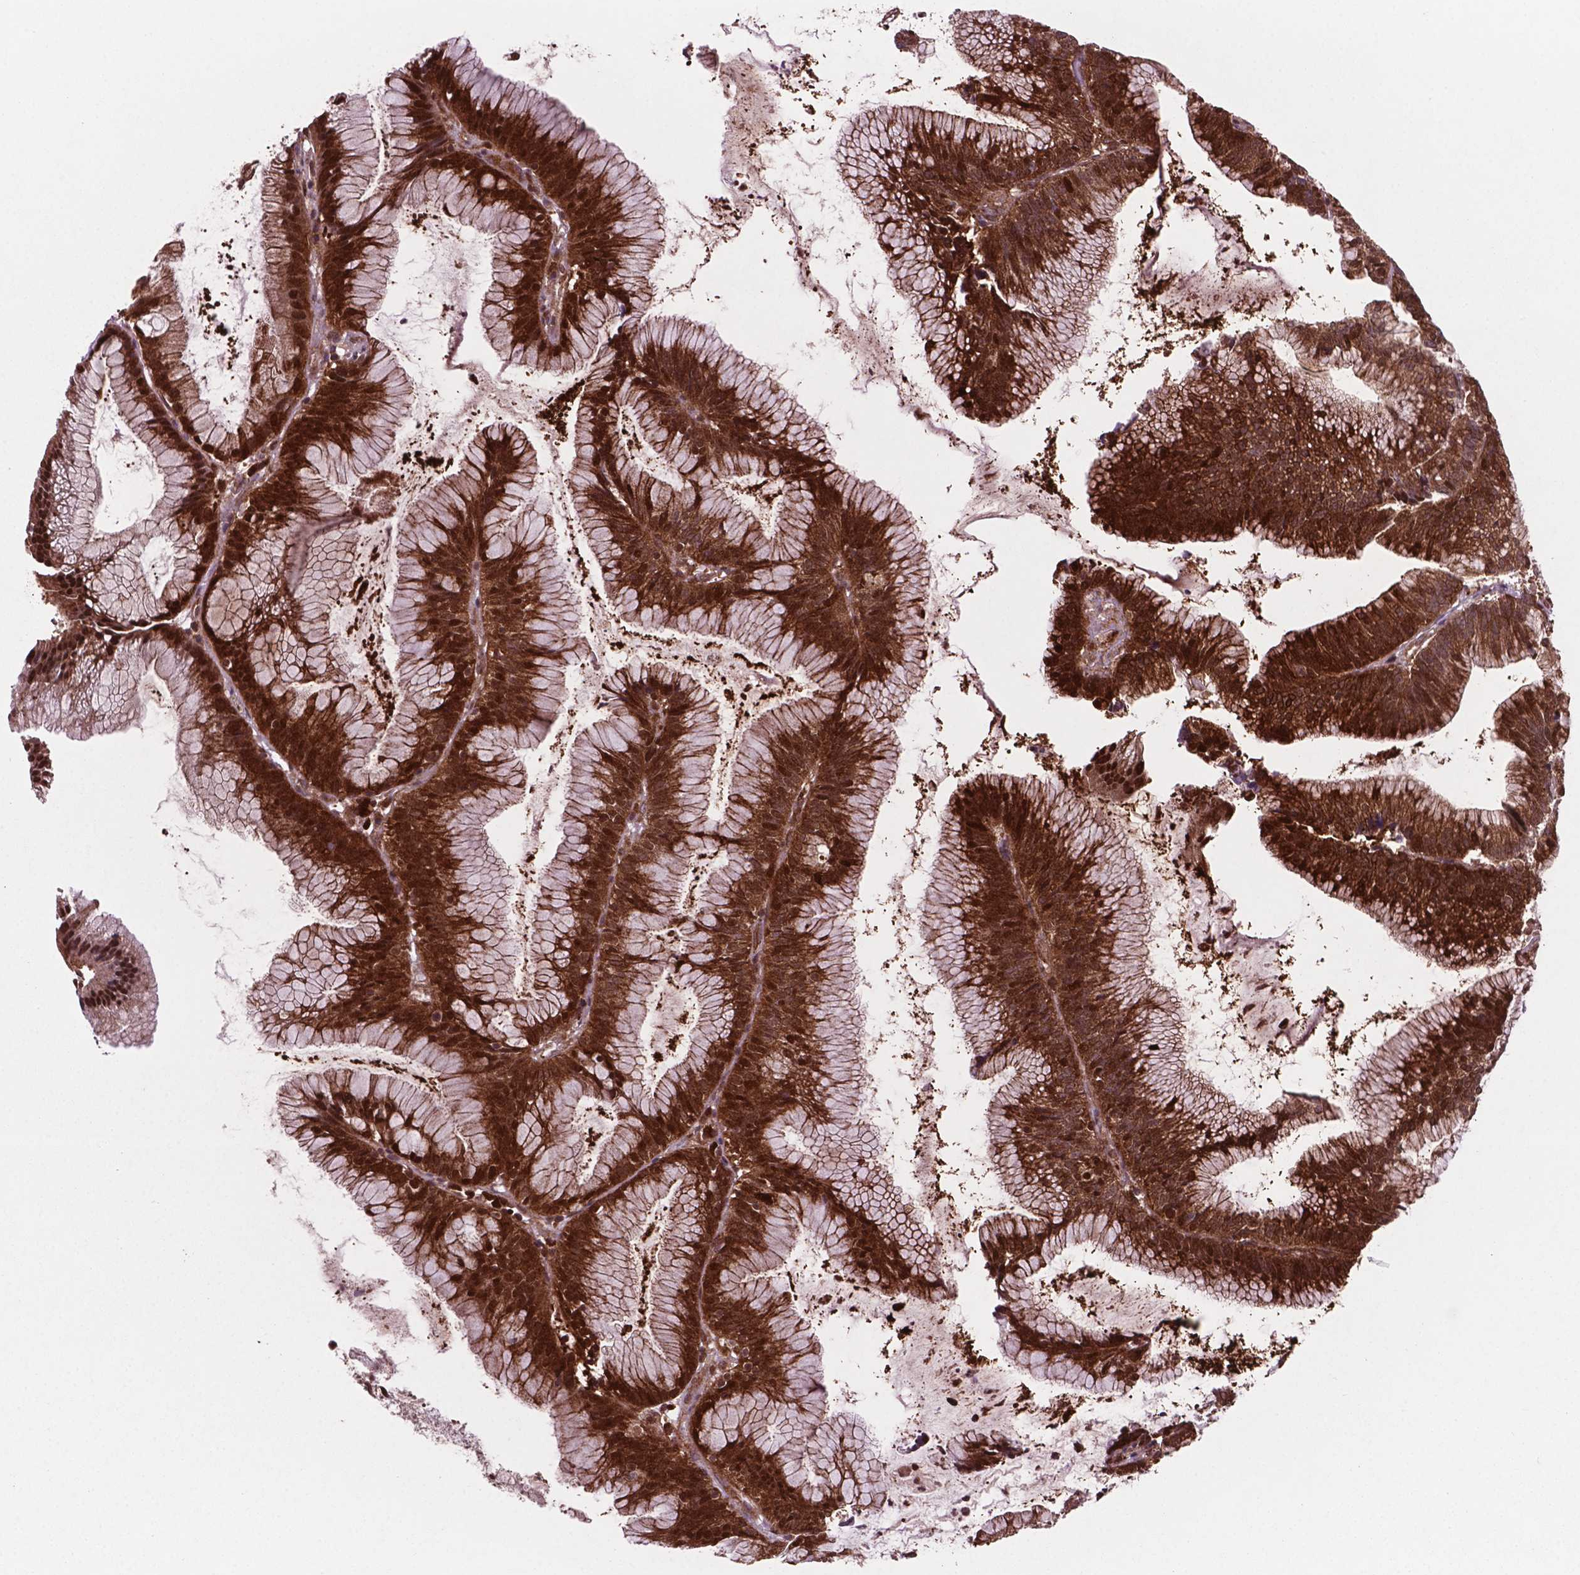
{"staining": {"intensity": "strong", "quantity": ">75%", "location": "cytoplasmic/membranous"}, "tissue": "colorectal cancer", "cell_type": "Tumor cells", "image_type": "cancer", "snomed": [{"axis": "morphology", "description": "Adenocarcinoma, NOS"}, {"axis": "topography", "description": "Colon"}], "caption": "Brown immunohistochemical staining in colorectal cancer reveals strong cytoplasmic/membranous expression in approximately >75% of tumor cells. (DAB (3,3'-diaminobenzidine) = brown stain, brightfield microscopy at high magnification).", "gene": "LDHA", "patient": {"sex": "female", "age": 78}}